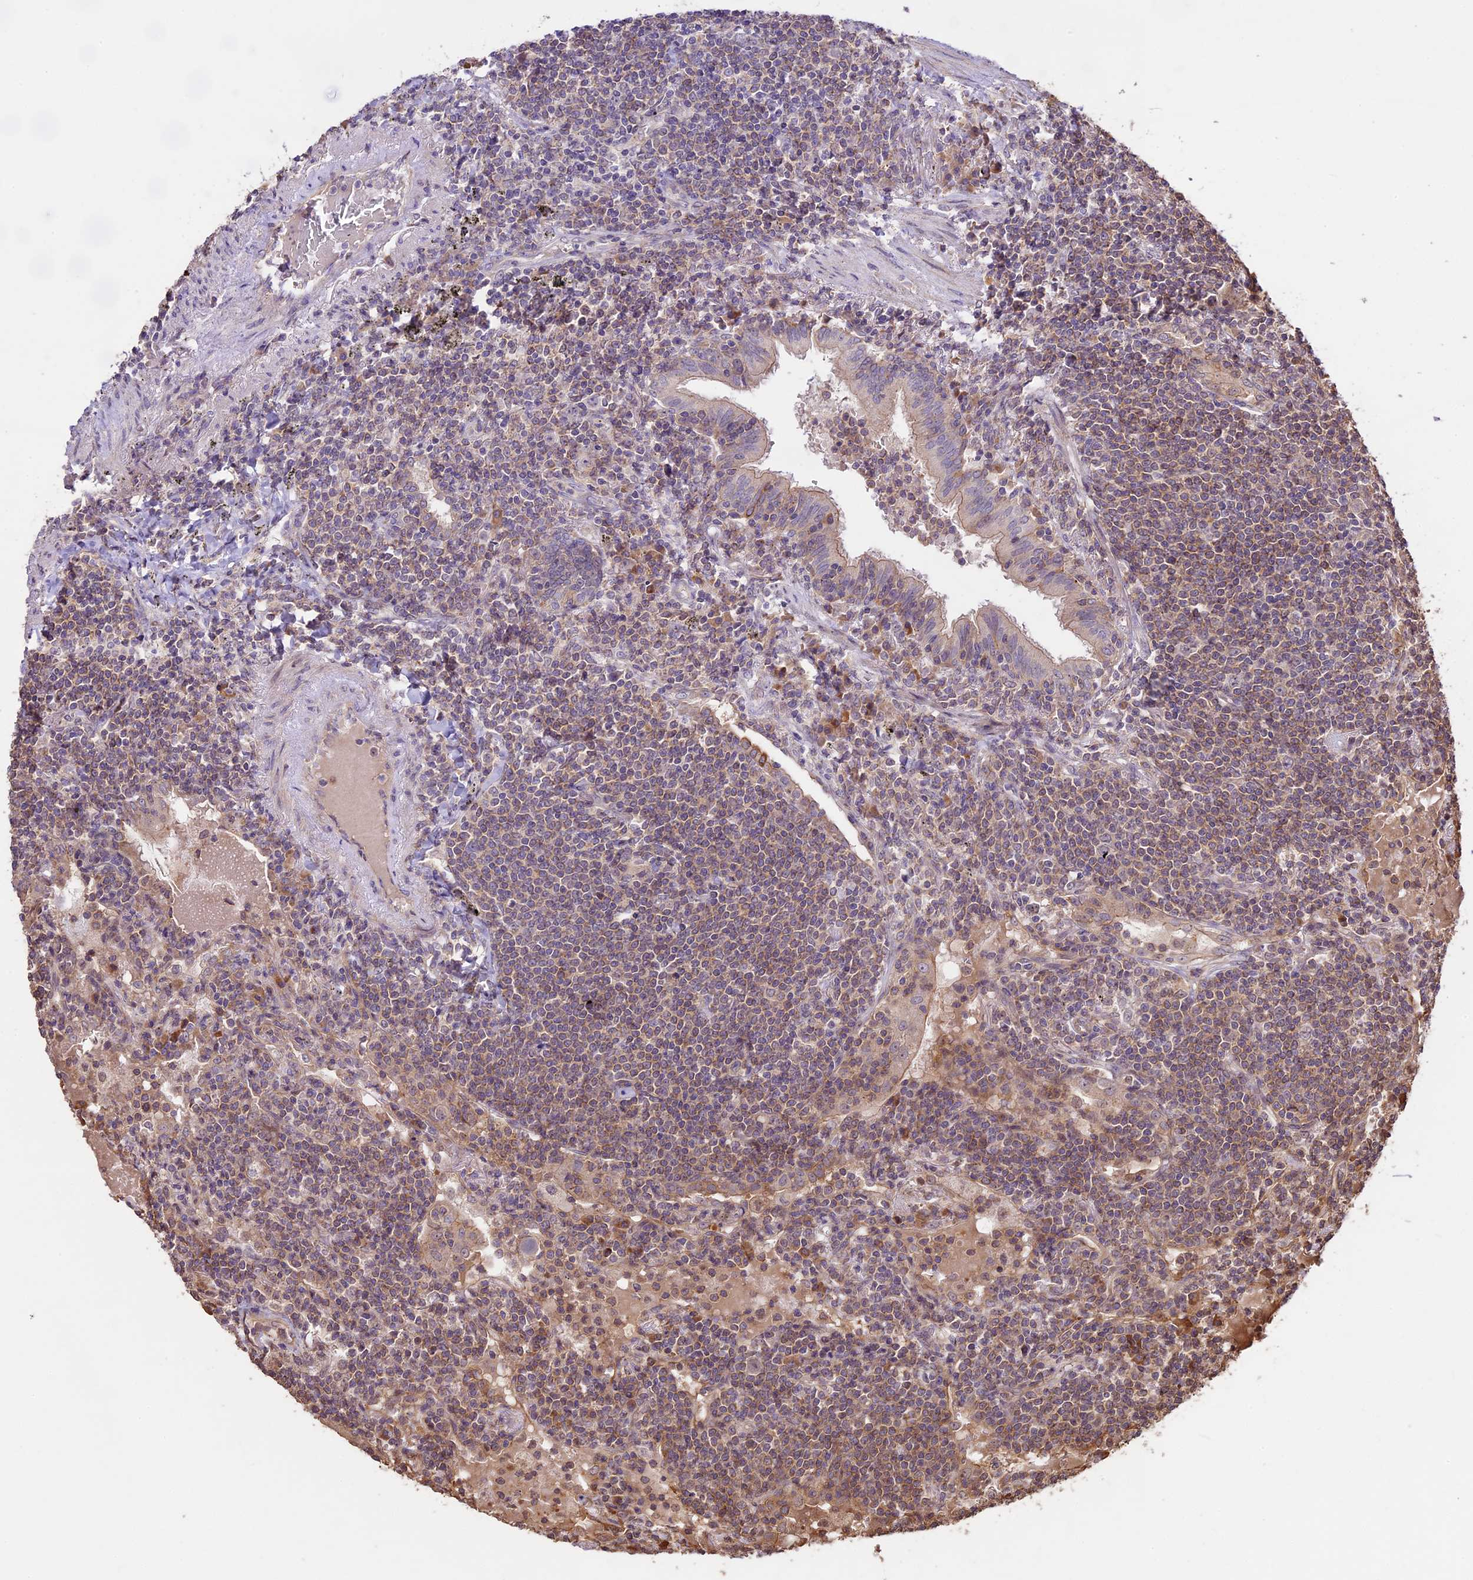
{"staining": {"intensity": "weak", "quantity": "<25%", "location": "cytoplasmic/membranous"}, "tissue": "lymphoma", "cell_type": "Tumor cells", "image_type": "cancer", "snomed": [{"axis": "morphology", "description": "Malignant lymphoma, non-Hodgkin's type, Low grade"}, {"axis": "topography", "description": "Lung"}], "caption": "A photomicrograph of malignant lymphoma, non-Hodgkin's type (low-grade) stained for a protein exhibits no brown staining in tumor cells. (Brightfield microscopy of DAB immunohistochemistry (IHC) at high magnification).", "gene": "BCAS4", "patient": {"sex": "female", "age": 71}}